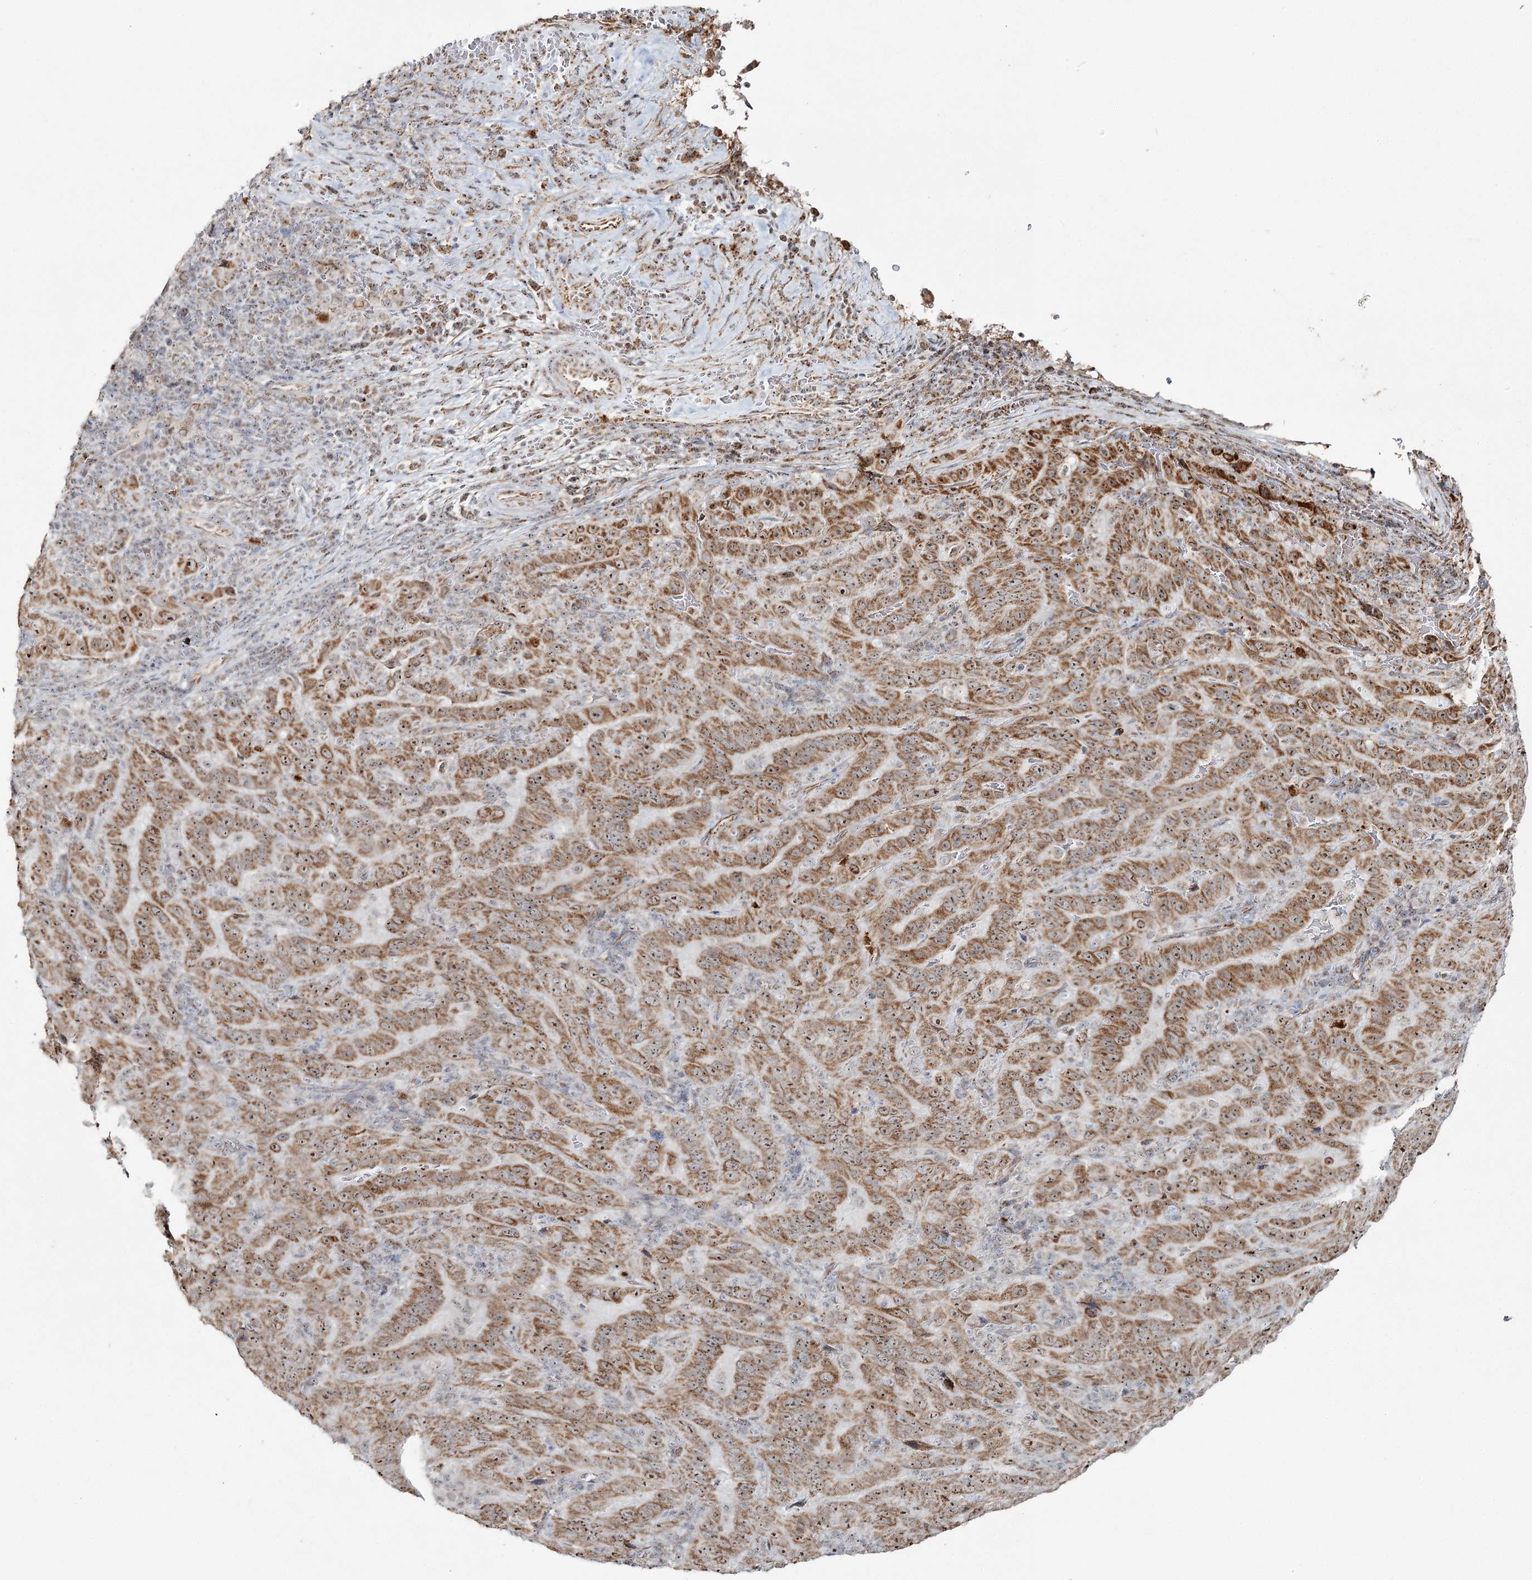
{"staining": {"intensity": "moderate", "quantity": ">75%", "location": "cytoplasmic/membranous,nuclear"}, "tissue": "pancreatic cancer", "cell_type": "Tumor cells", "image_type": "cancer", "snomed": [{"axis": "morphology", "description": "Adenocarcinoma, NOS"}, {"axis": "topography", "description": "Pancreas"}], "caption": "Pancreatic cancer was stained to show a protein in brown. There is medium levels of moderate cytoplasmic/membranous and nuclear positivity in approximately >75% of tumor cells.", "gene": "ATAD1", "patient": {"sex": "male", "age": 63}}